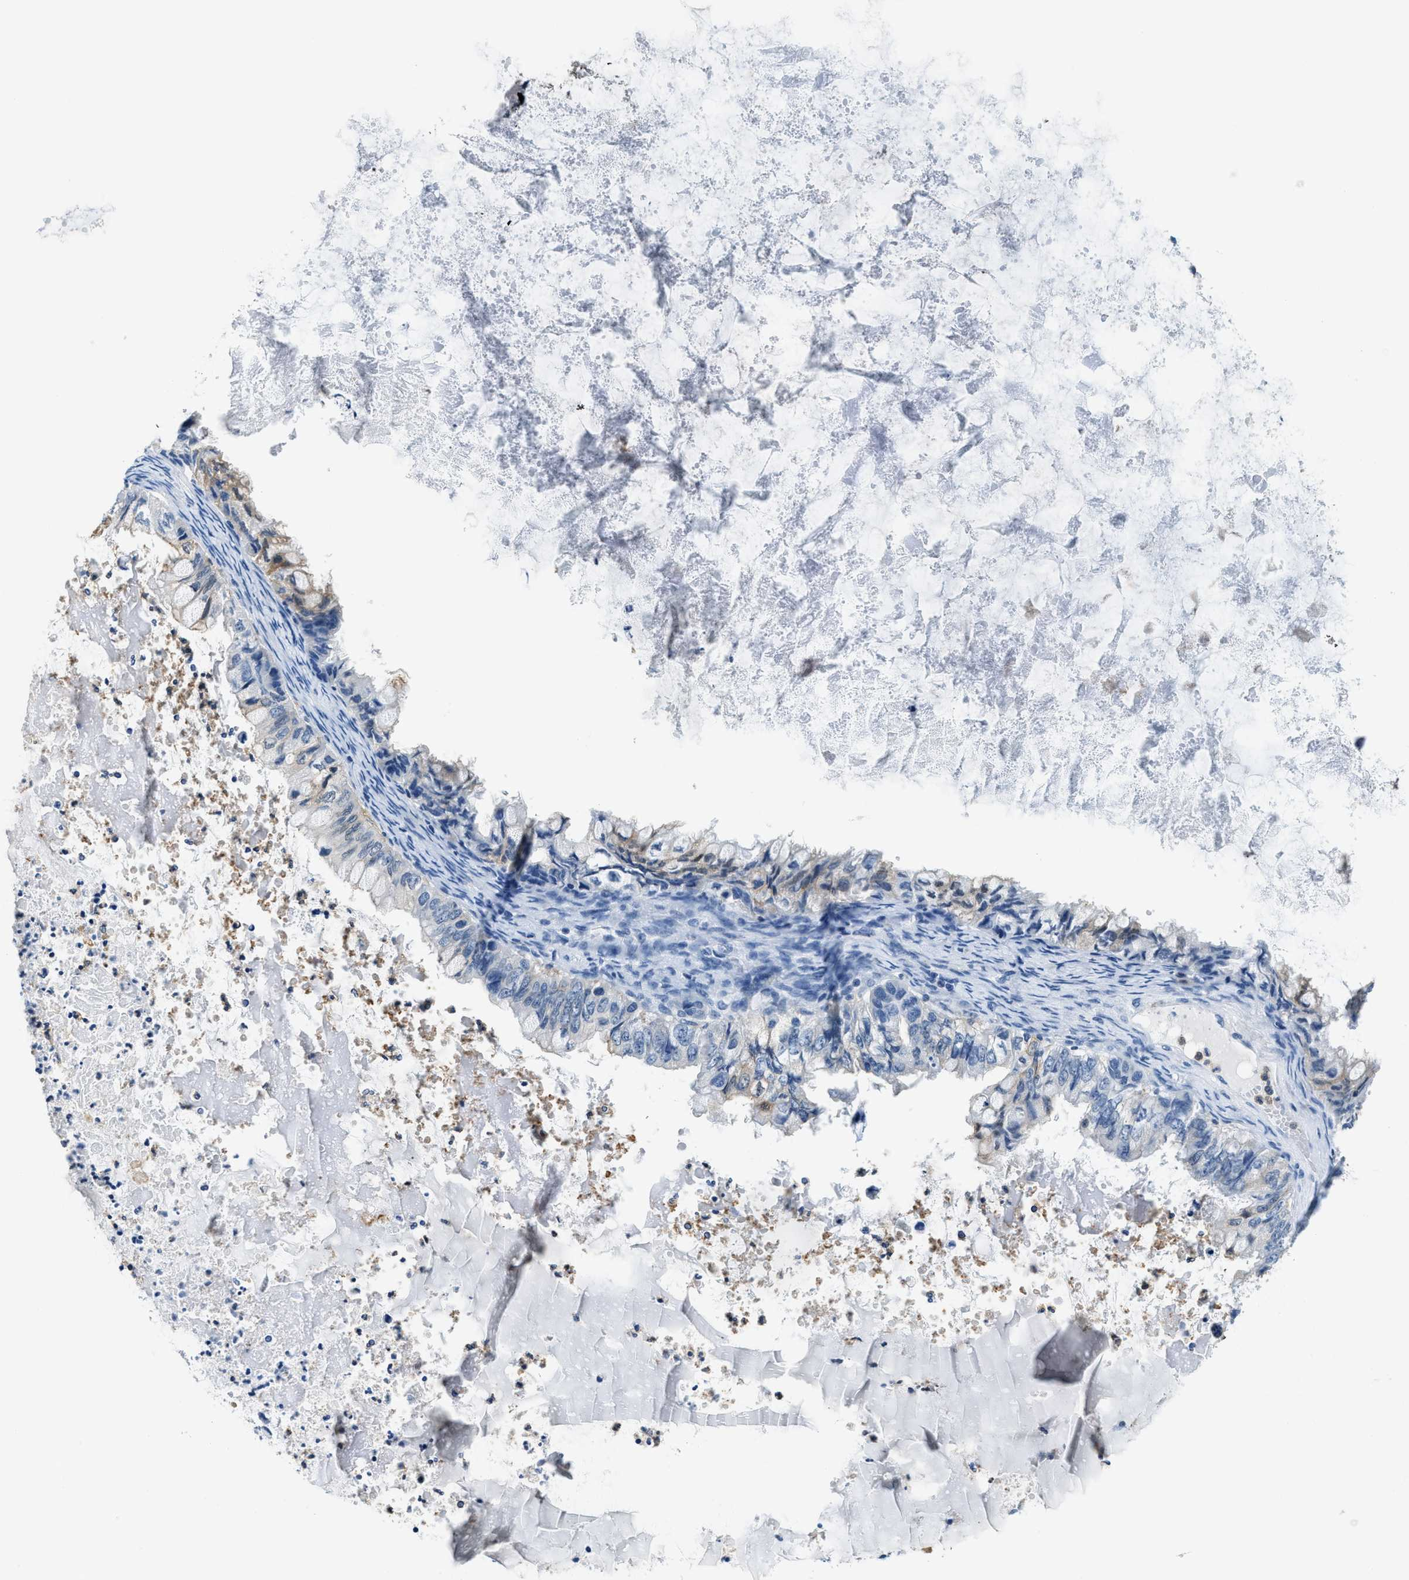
{"staining": {"intensity": "moderate", "quantity": "<25%", "location": "cytoplasmic/membranous"}, "tissue": "ovarian cancer", "cell_type": "Tumor cells", "image_type": "cancer", "snomed": [{"axis": "morphology", "description": "Cystadenocarcinoma, mucinous, NOS"}, {"axis": "topography", "description": "Ovary"}], "caption": "The immunohistochemical stain shows moderate cytoplasmic/membranous positivity in tumor cells of ovarian cancer (mucinous cystadenocarcinoma) tissue. Nuclei are stained in blue.", "gene": "CAPG", "patient": {"sex": "female", "age": 80}}